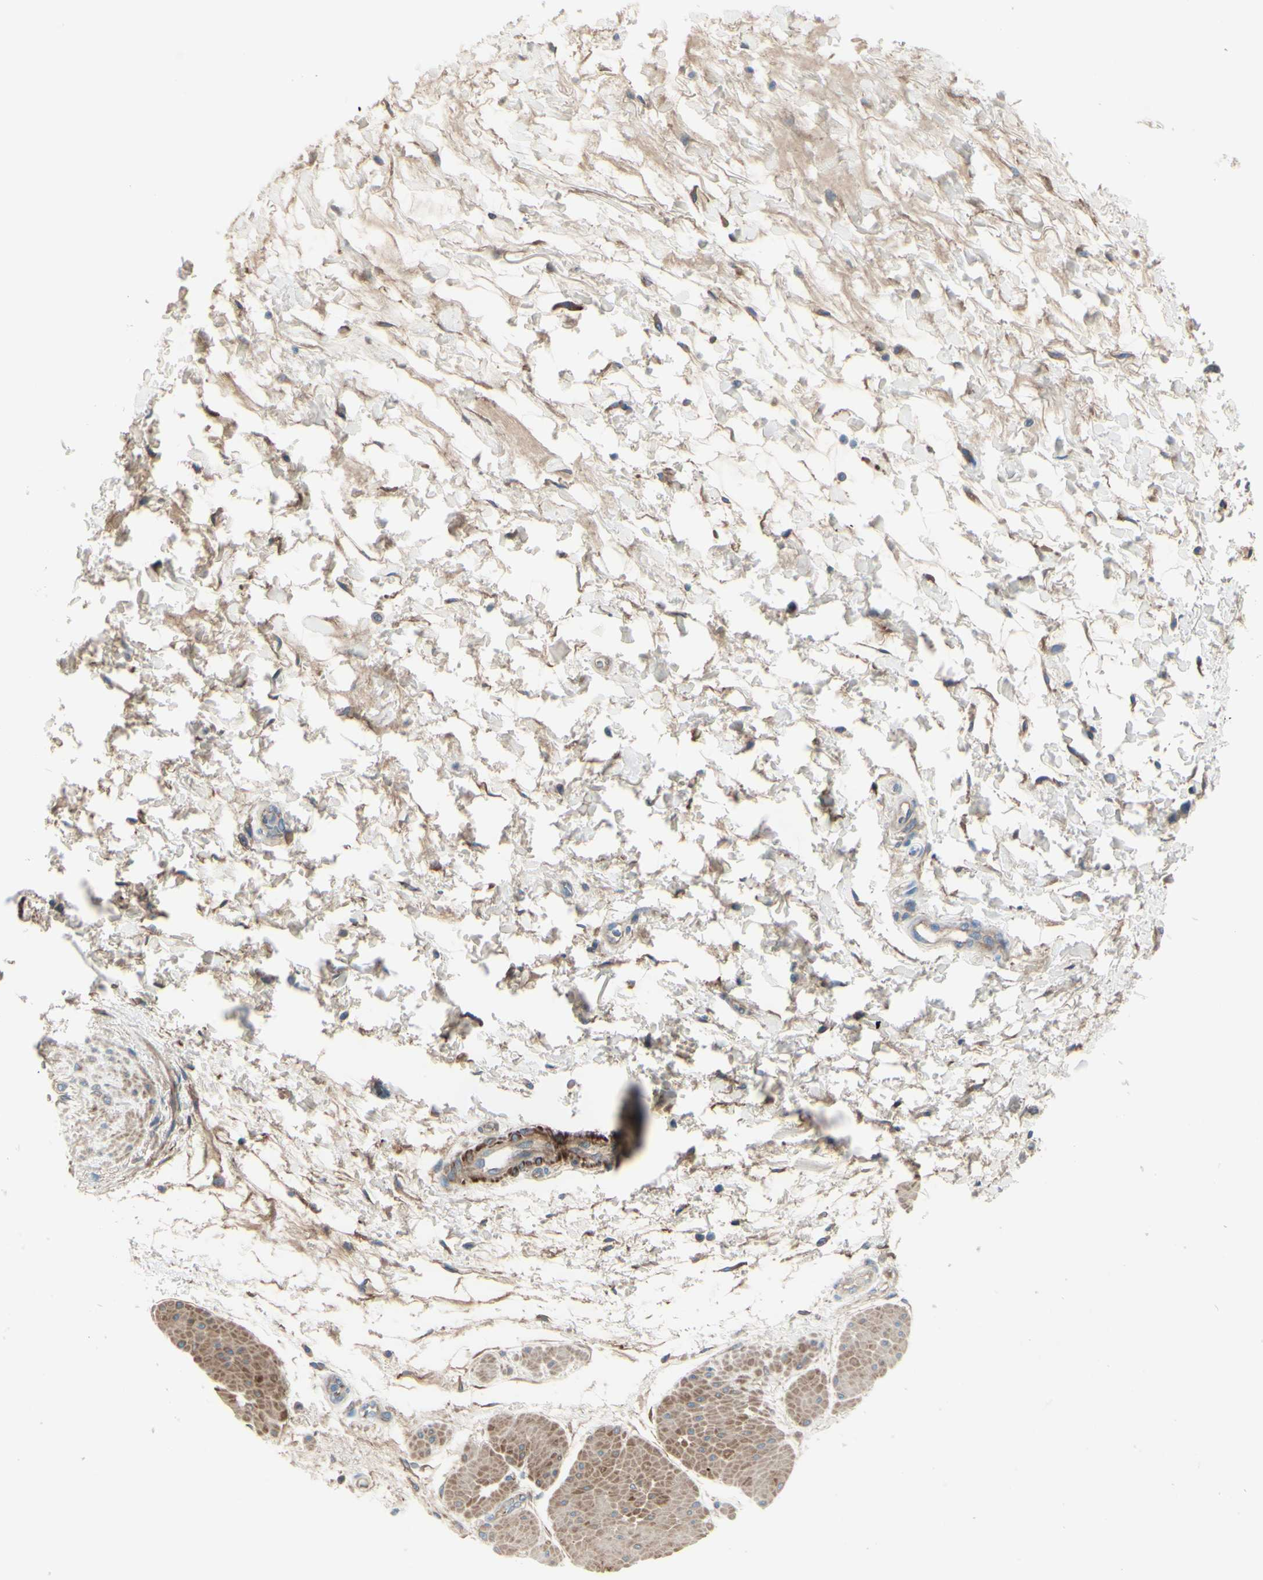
{"staining": {"intensity": "moderate", "quantity": "<25%", "location": "cytoplasmic/membranous"}, "tissue": "esophagus", "cell_type": "Squamous epithelial cells", "image_type": "normal", "snomed": [{"axis": "morphology", "description": "Normal tissue, NOS"}, {"axis": "topography", "description": "Esophagus"}], "caption": "Squamous epithelial cells exhibit moderate cytoplasmic/membranous expression in approximately <25% of cells in unremarkable esophagus. (DAB IHC with brightfield microscopy, high magnification).", "gene": "PCDHGA10", "patient": {"sex": "female", "age": 72}}